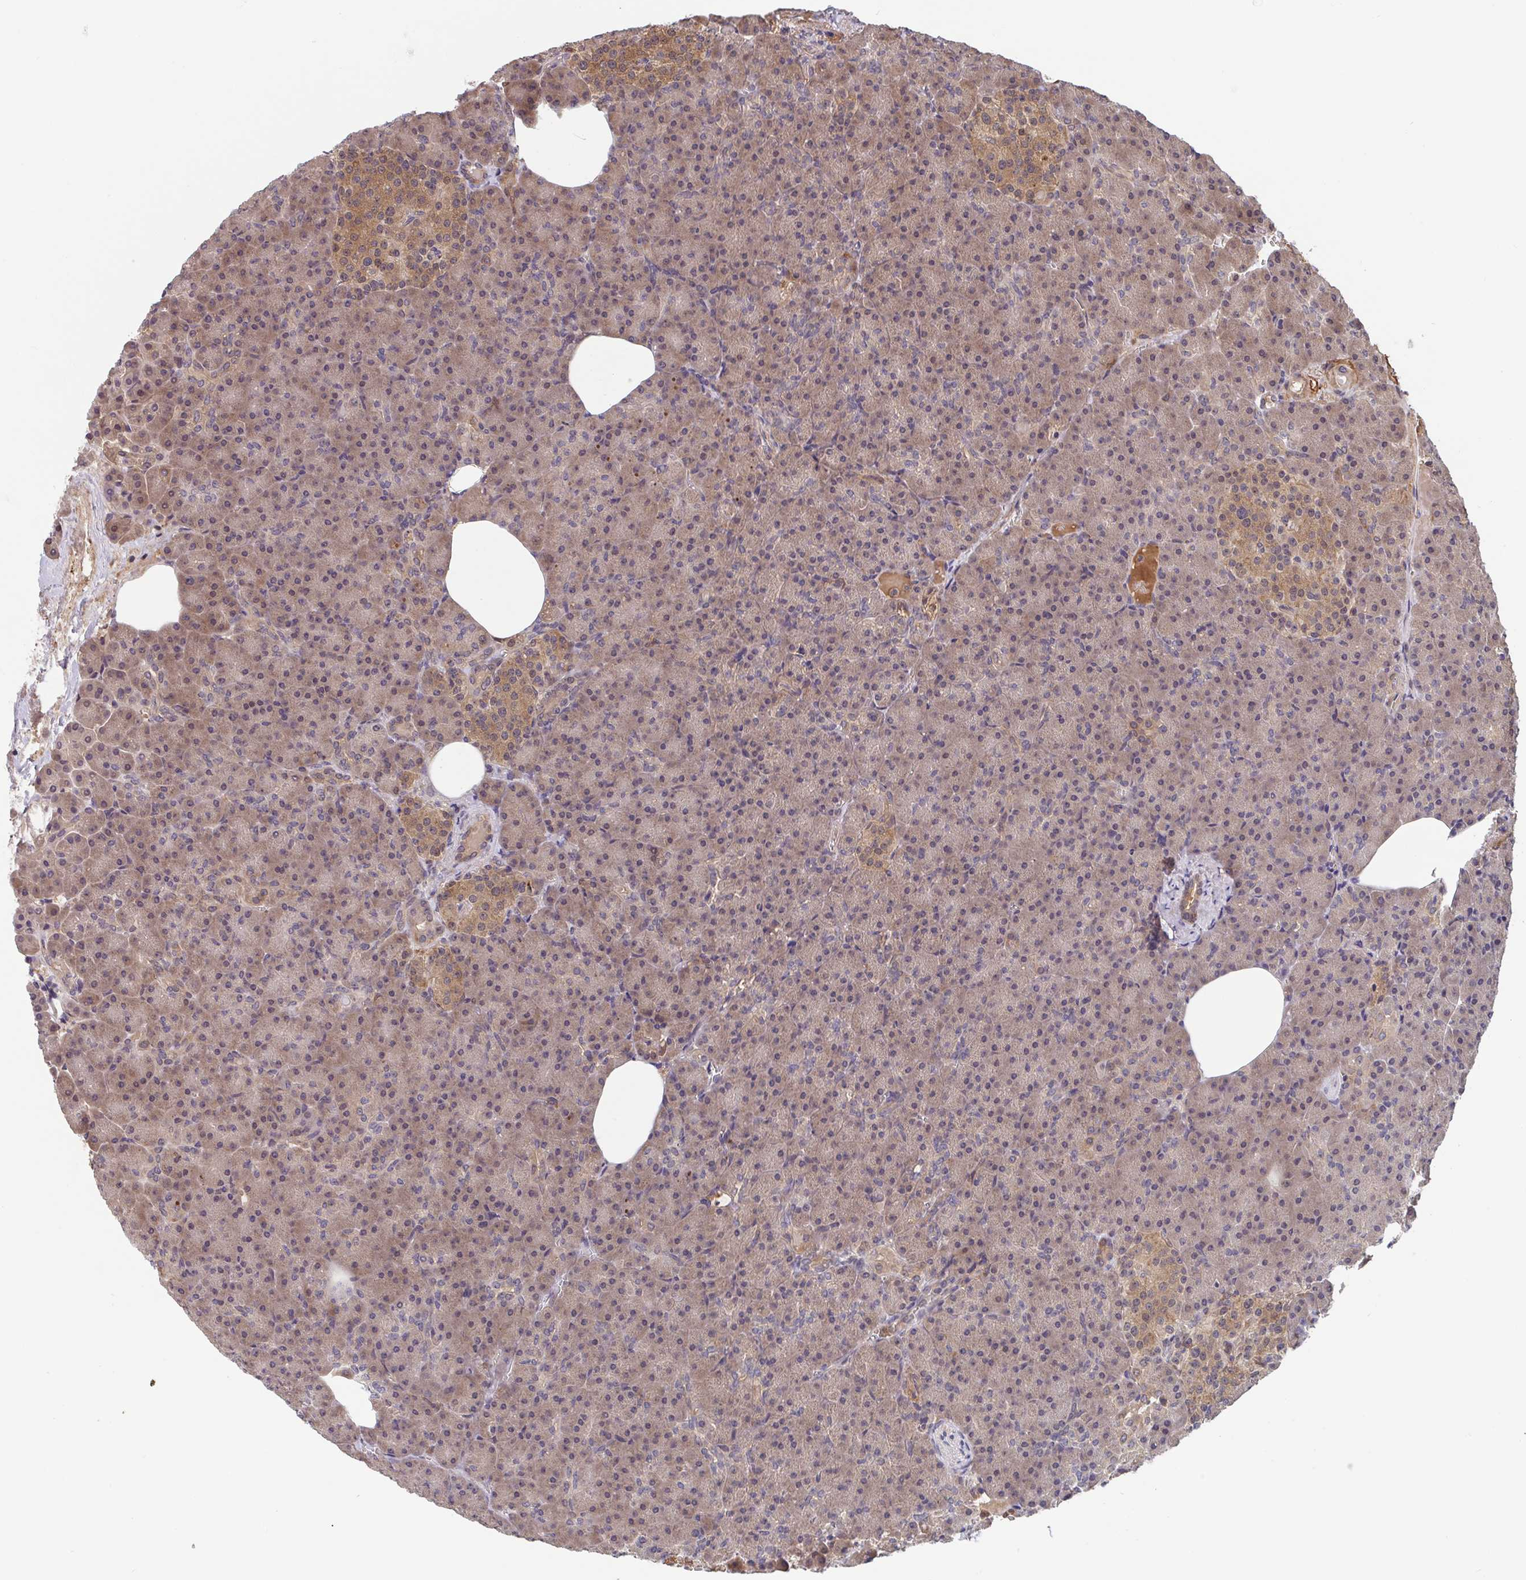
{"staining": {"intensity": "weak", "quantity": ">75%", "location": "cytoplasmic/membranous,nuclear"}, "tissue": "pancreas", "cell_type": "Exocrine glandular cells", "image_type": "normal", "snomed": [{"axis": "morphology", "description": "Normal tissue, NOS"}, {"axis": "topography", "description": "Pancreas"}], "caption": "IHC micrograph of normal pancreas: human pancreas stained using IHC reveals low levels of weak protein expression localized specifically in the cytoplasmic/membranous,nuclear of exocrine glandular cells, appearing as a cytoplasmic/membranous,nuclear brown color.", "gene": "TIGAR", "patient": {"sex": "female", "age": 74}}